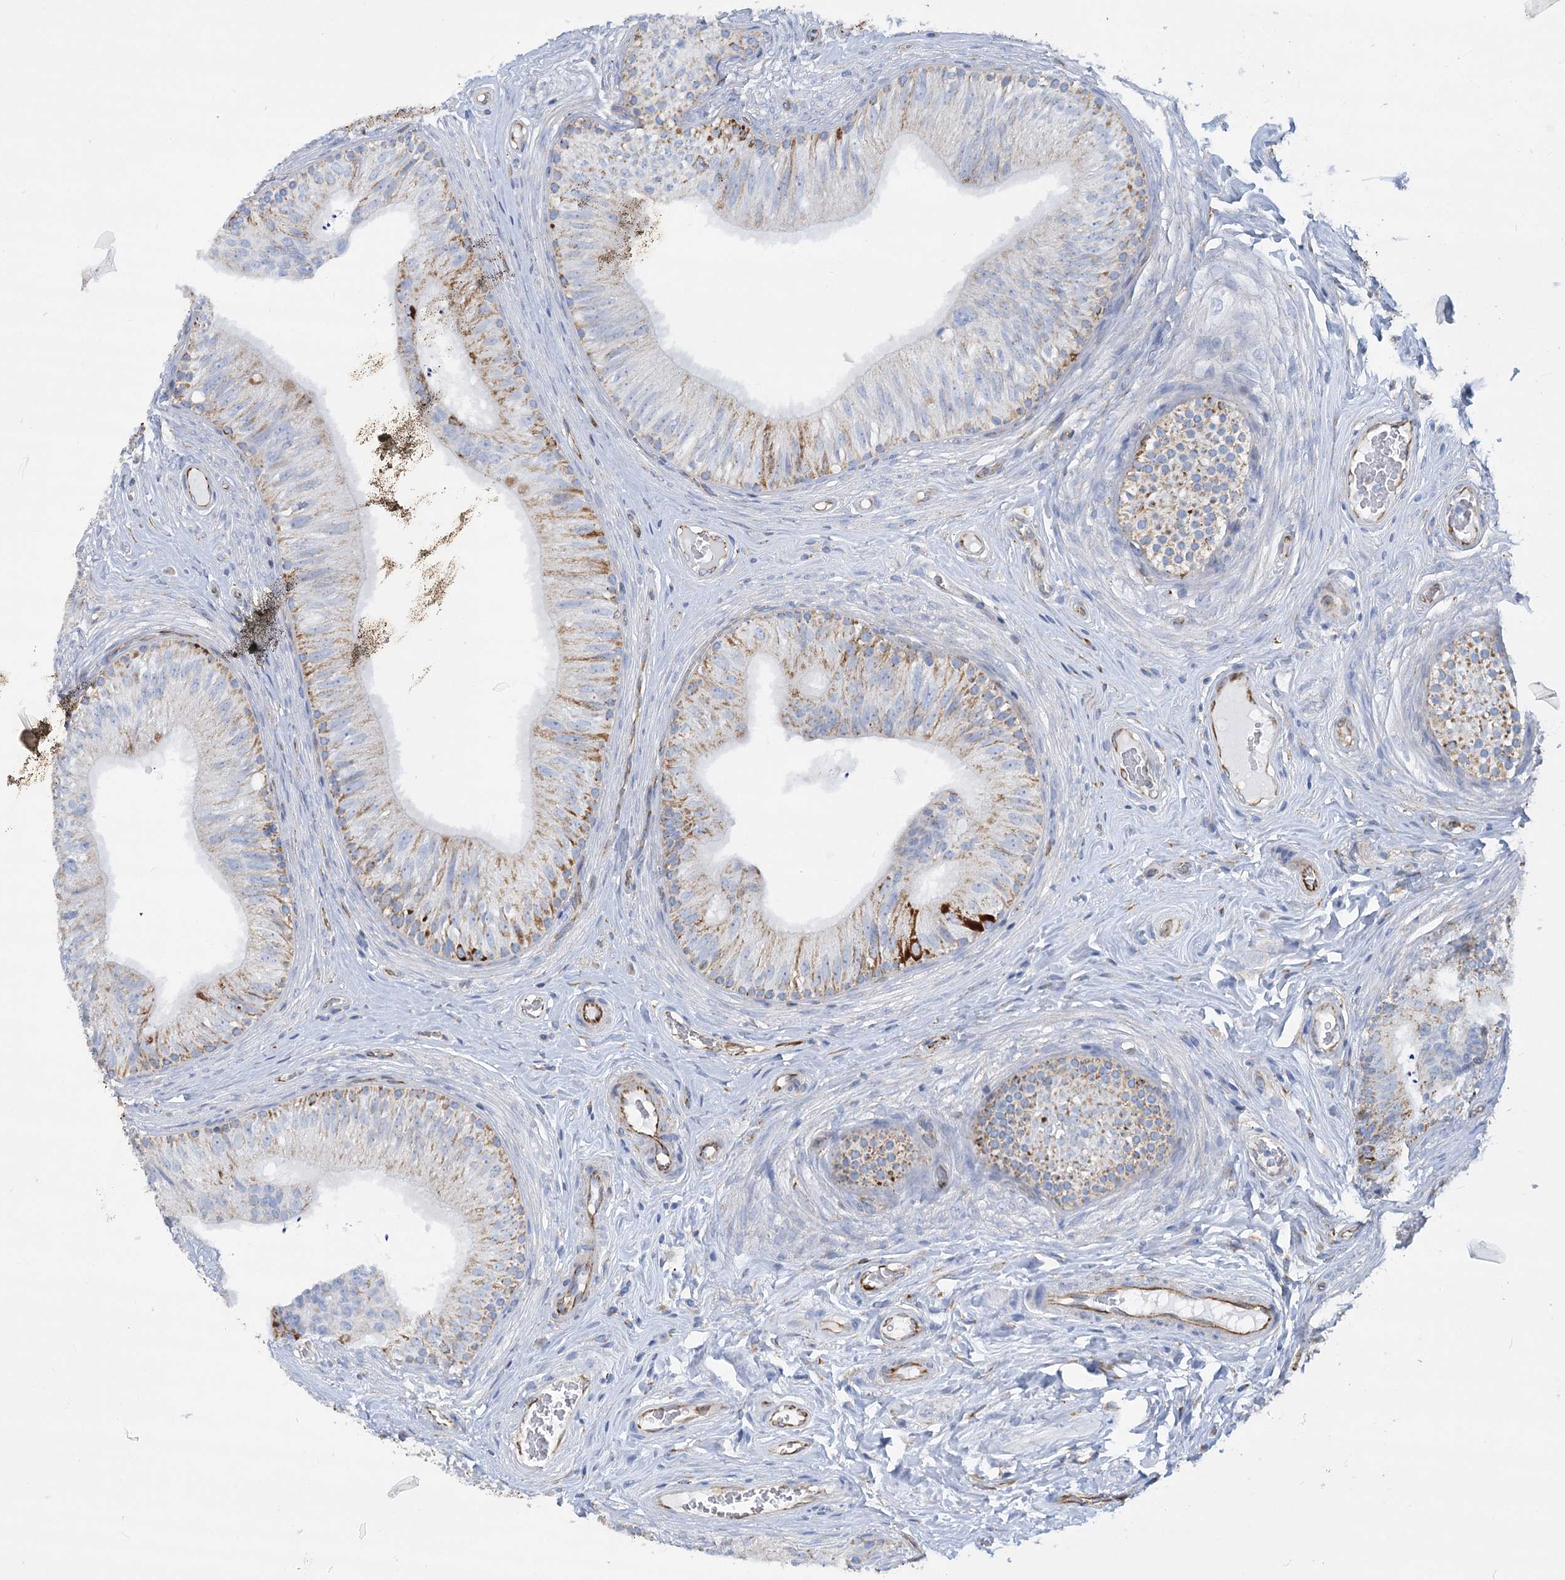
{"staining": {"intensity": "moderate", "quantity": "25%-75%", "location": "cytoplasmic/membranous"}, "tissue": "epididymis", "cell_type": "Glandular cells", "image_type": "normal", "snomed": [{"axis": "morphology", "description": "Normal tissue, NOS"}, {"axis": "topography", "description": "Epididymis"}], "caption": "Epididymis stained with DAB immunohistochemistry (IHC) demonstrates medium levels of moderate cytoplasmic/membranous staining in about 25%-75% of glandular cells.", "gene": "DHTKD1", "patient": {"sex": "male", "age": 46}}